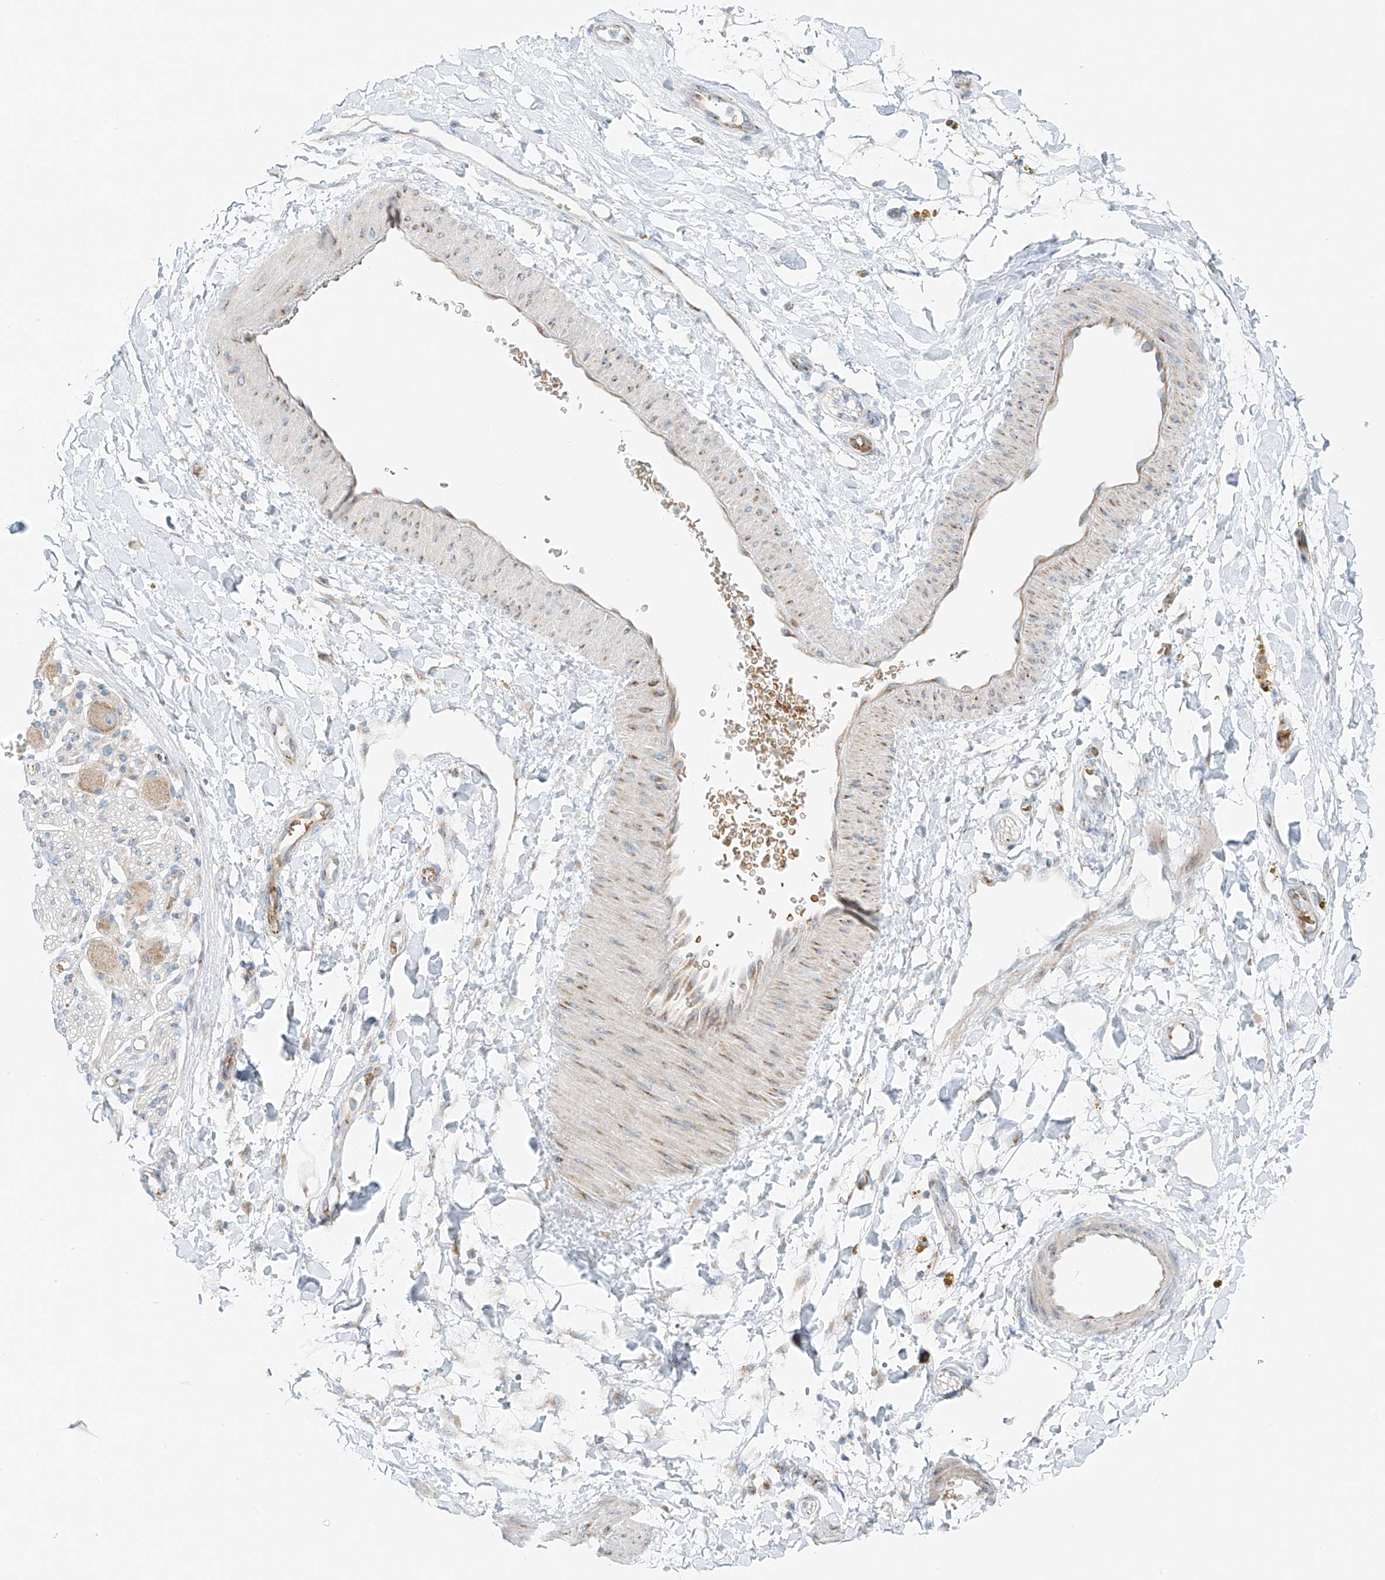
{"staining": {"intensity": "negative", "quantity": "none", "location": "none"}, "tissue": "adipose tissue", "cell_type": "Adipocytes", "image_type": "normal", "snomed": [{"axis": "morphology", "description": "Normal tissue, NOS"}, {"axis": "topography", "description": "Kidney"}, {"axis": "topography", "description": "Peripheral nerve tissue"}], "caption": "Adipocytes show no significant protein staining in benign adipose tissue. Nuclei are stained in blue.", "gene": "EIPR1", "patient": {"sex": "male", "age": 7}}